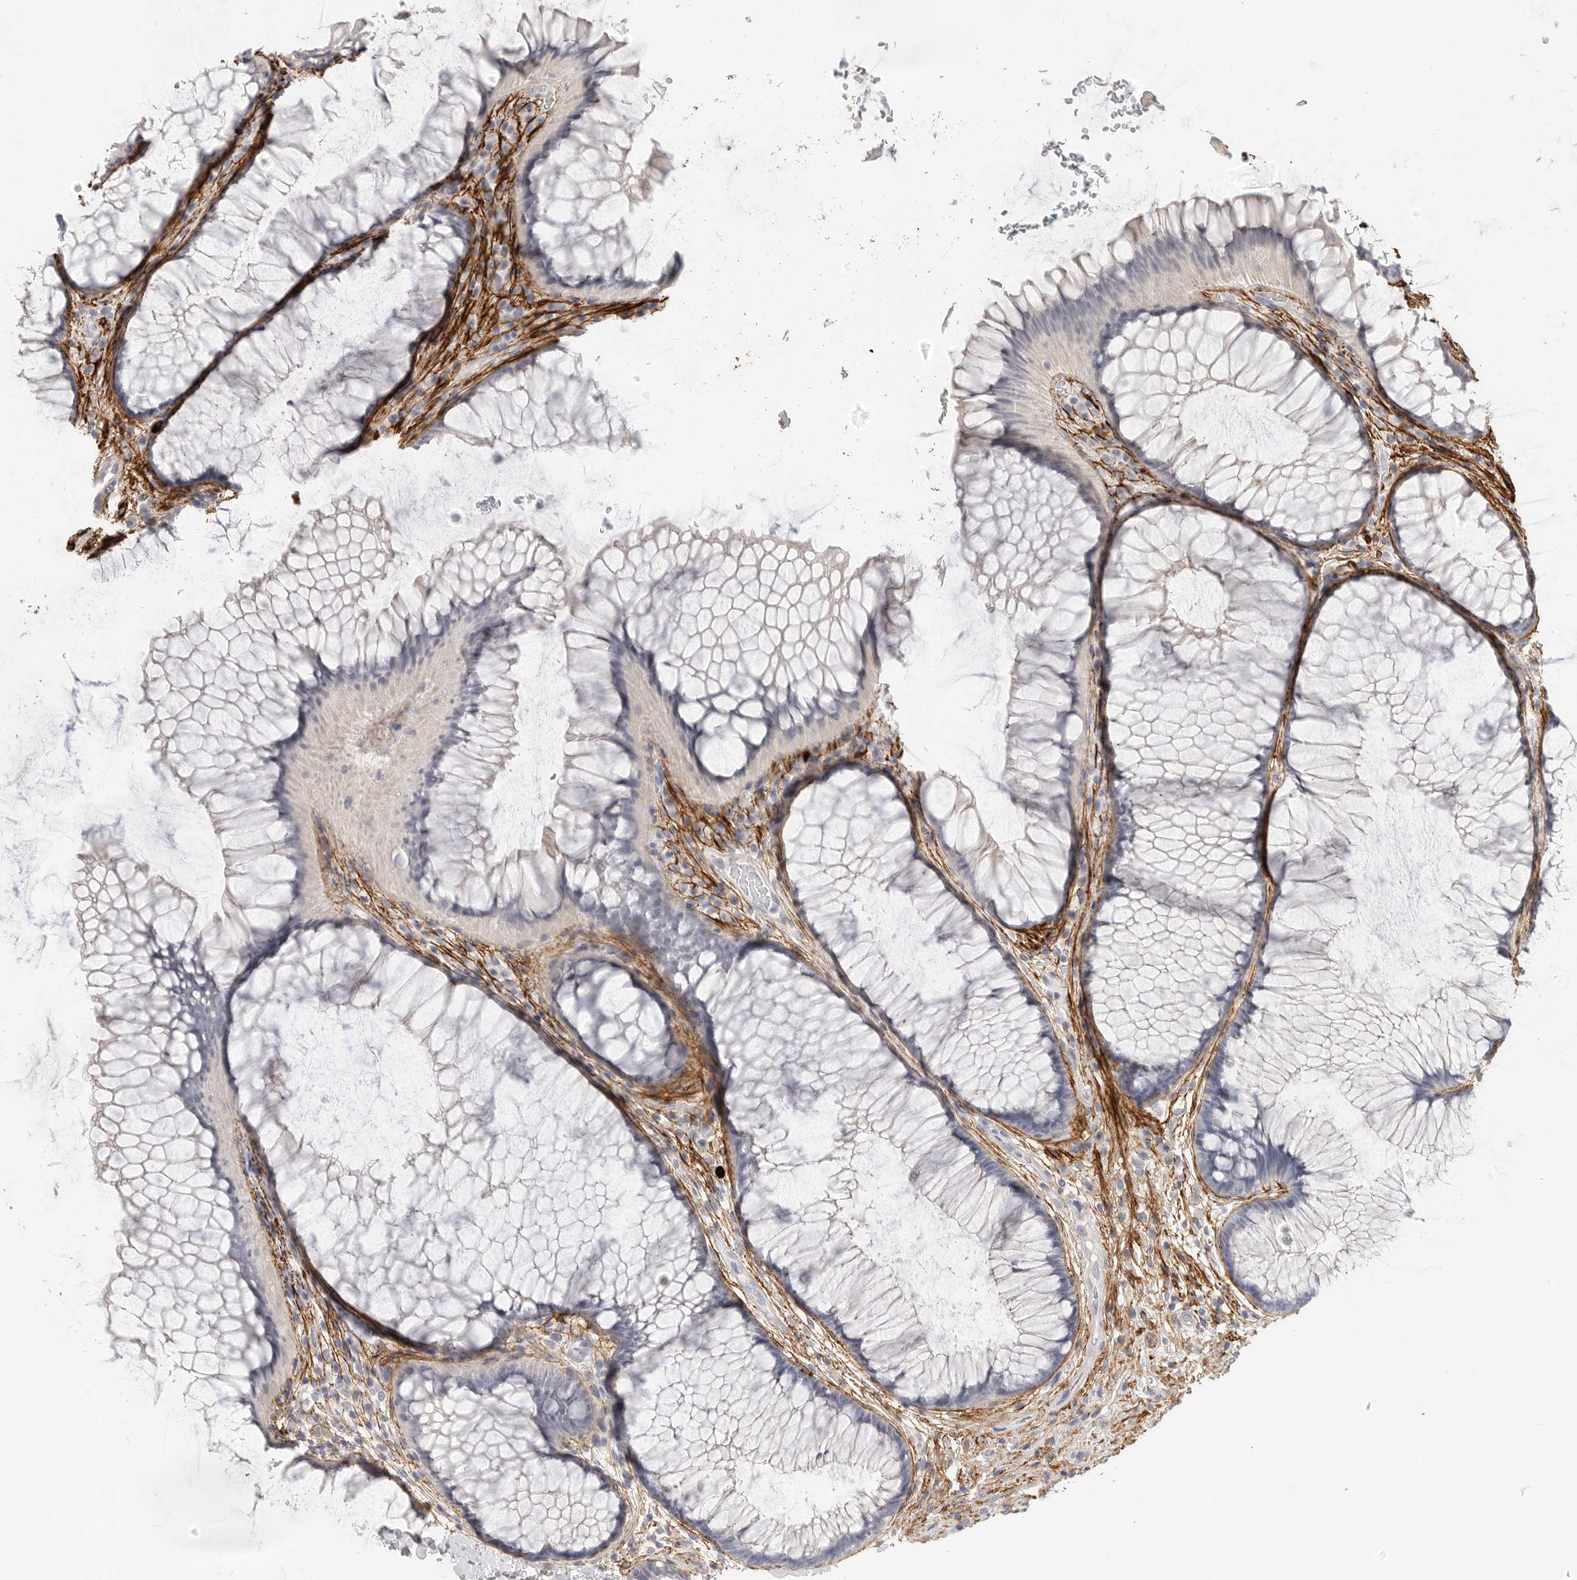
{"staining": {"intensity": "negative", "quantity": "none", "location": "none"}, "tissue": "rectum", "cell_type": "Glandular cells", "image_type": "normal", "snomed": [{"axis": "morphology", "description": "Normal tissue, NOS"}, {"axis": "topography", "description": "Rectum"}], "caption": "Immunohistochemistry (IHC) of normal rectum reveals no staining in glandular cells. (DAB (3,3'-diaminobenzidine) IHC, high magnification).", "gene": "FBN2", "patient": {"sex": "male", "age": 51}}